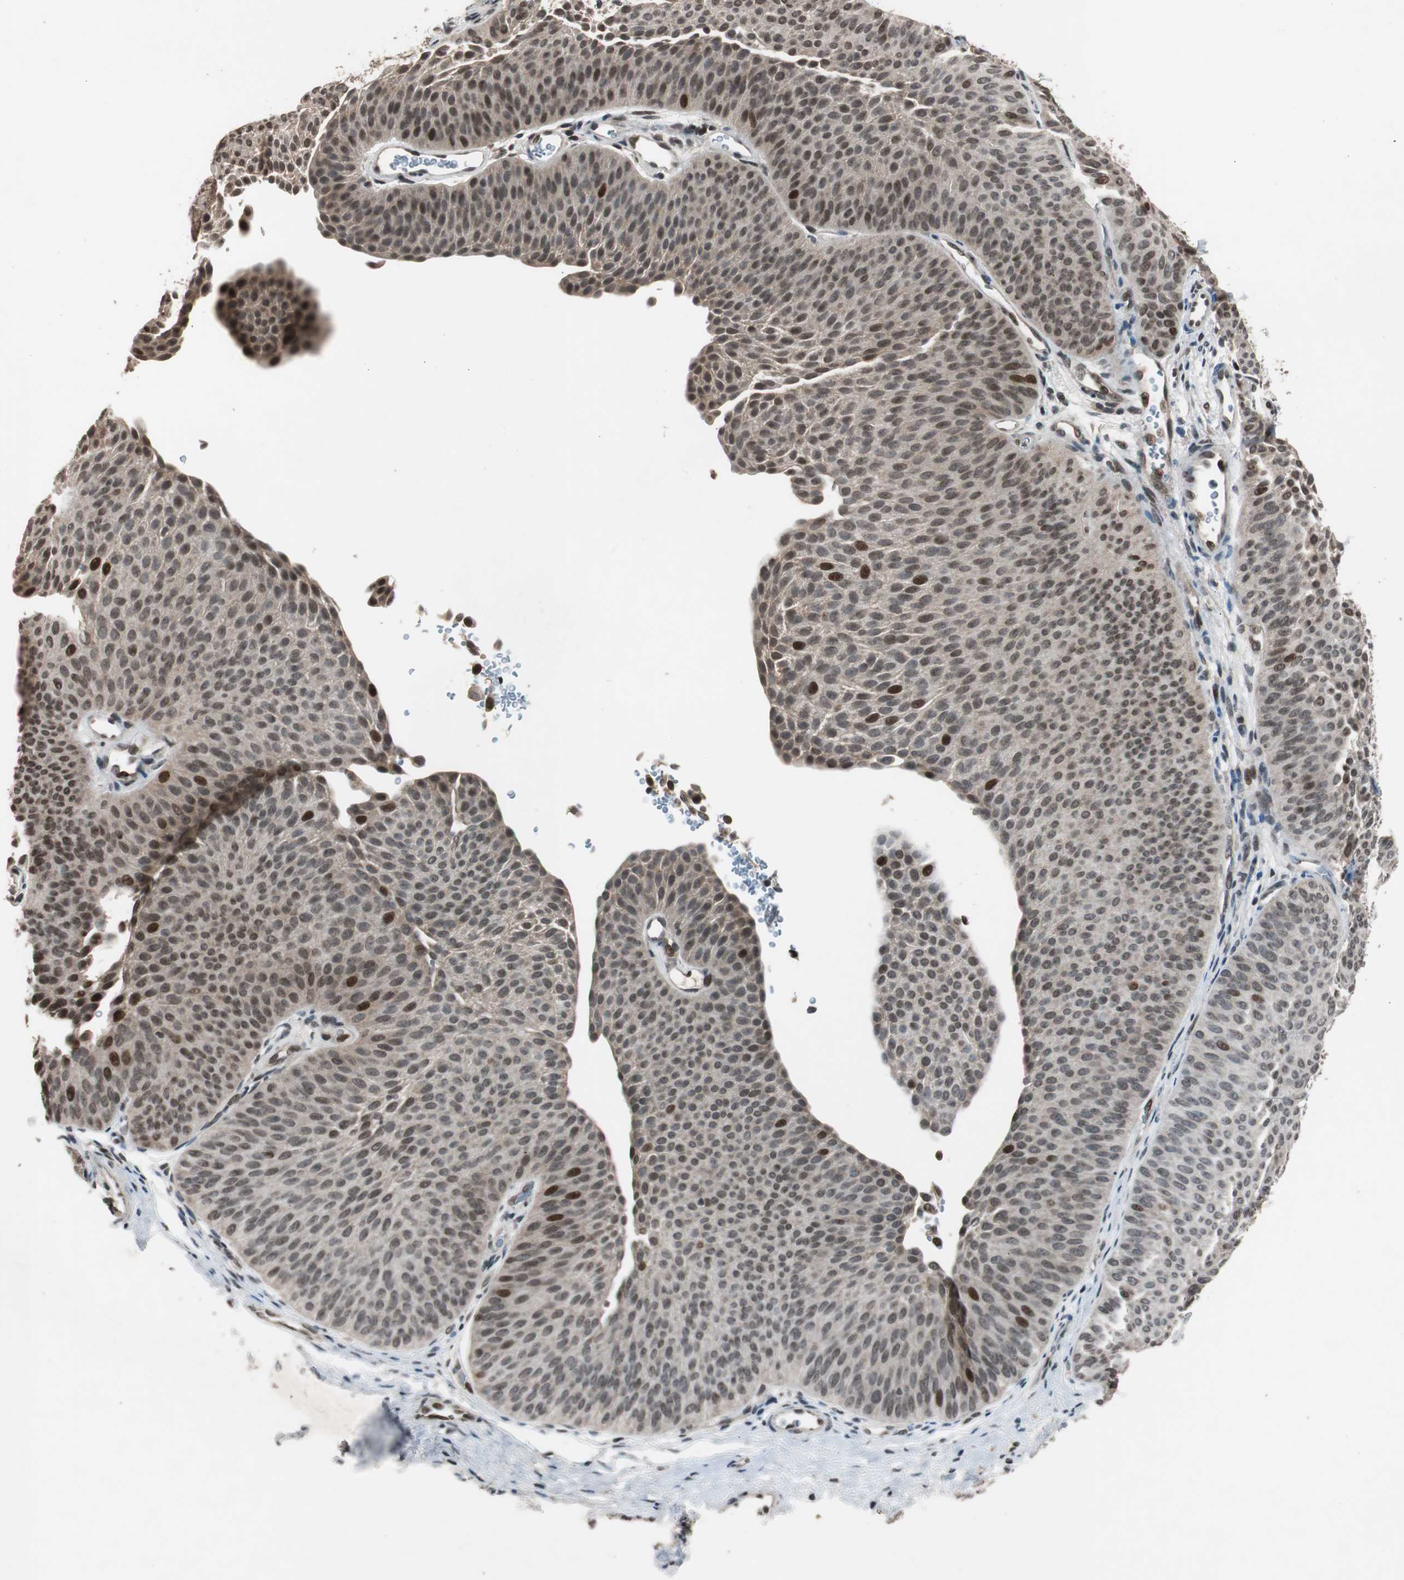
{"staining": {"intensity": "moderate", "quantity": ">75%", "location": "cytoplasmic/membranous,nuclear"}, "tissue": "urothelial cancer", "cell_type": "Tumor cells", "image_type": "cancer", "snomed": [{"axis": "morphology", "description": "Urothelial carcinoma, Low grade"}, {"axis": "topography", "description": "Urinary bladder"}], "caption": "The histopathology image demonstrates a brown stain indicating the presence of a protein in the cytoplasmic/membranous and nuclear of tumor cells in urothelial carcinoma (low-grade). Immunohistochemistry (ihc) stains the protein in brown and the nuclei are stained blue.", "gene": "BOLA1", "patient": {"sex": "female", "age": 60}}